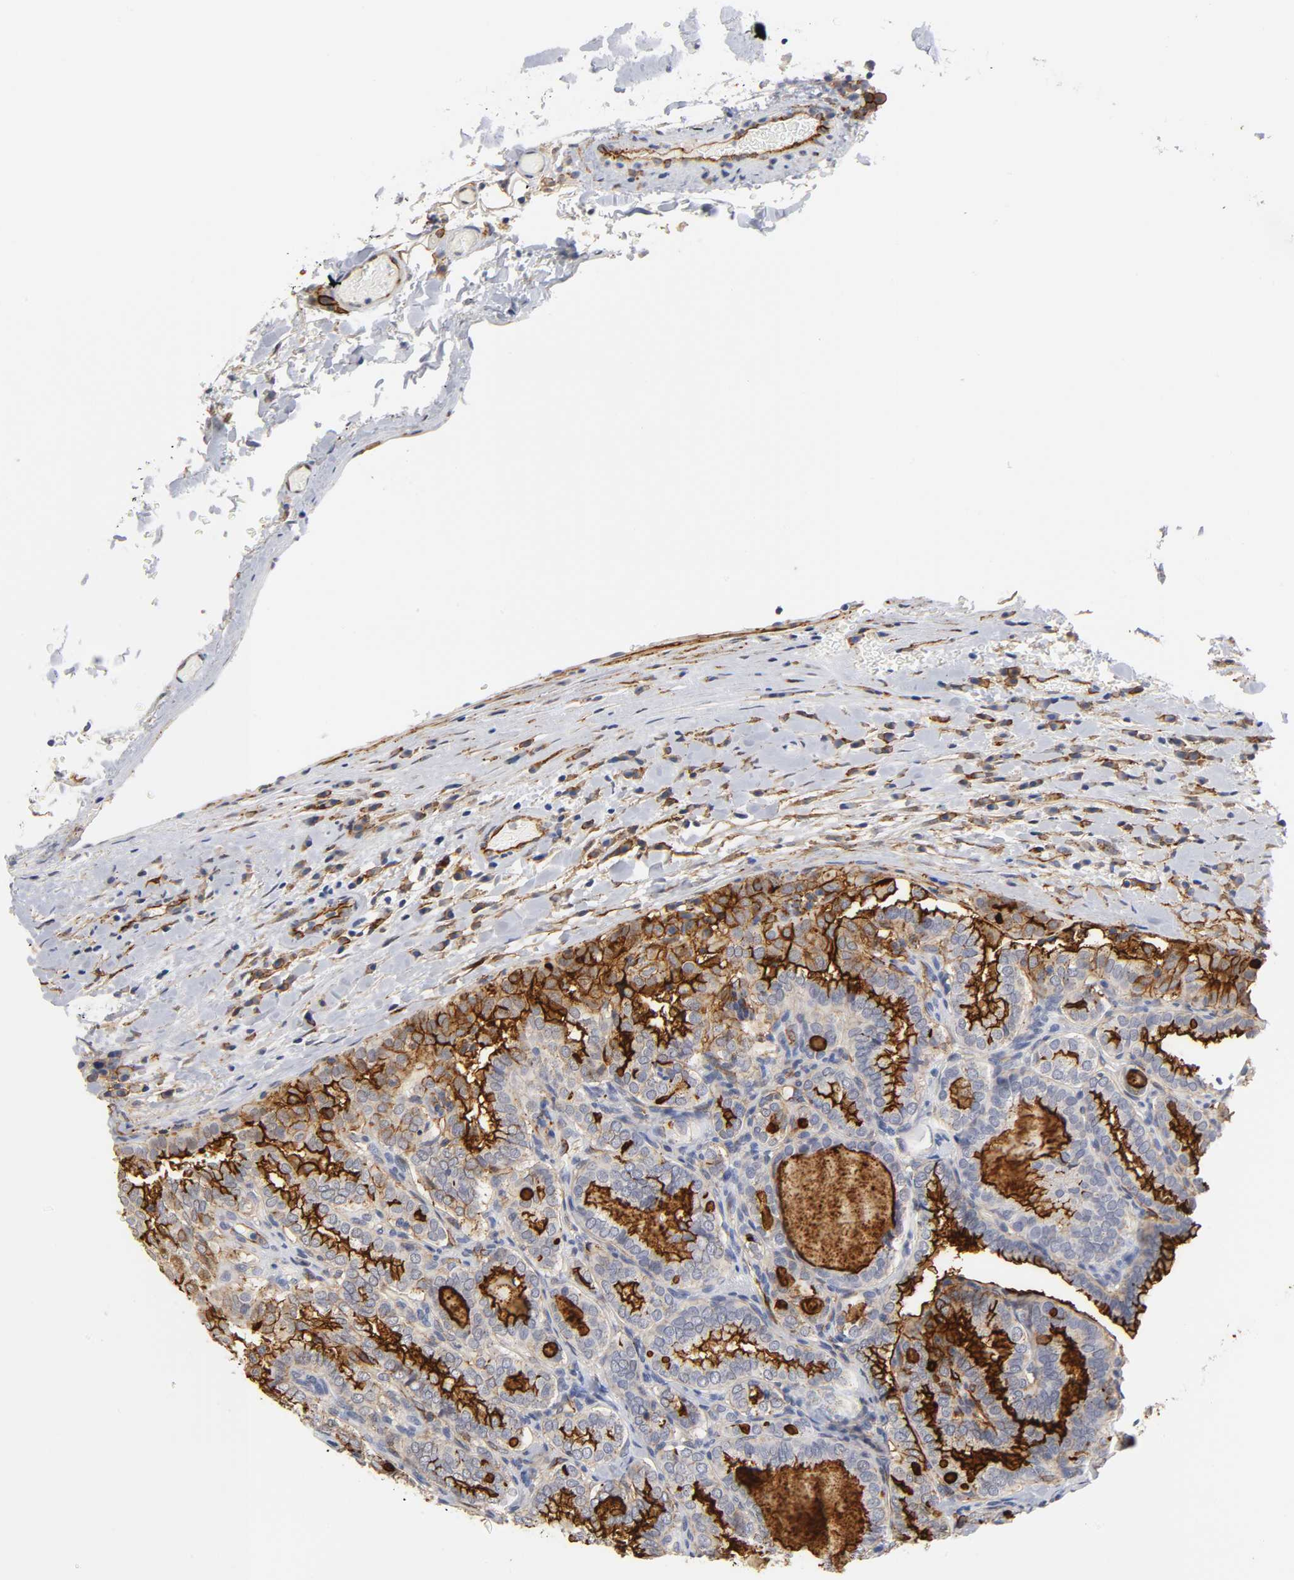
{"staining": {"intensity": "strong", "quantity": ">75%", "location": "cytoplasmic/membranous"}, "tissue": "thyroid cancer", "cell_type": "Tumor cells", "image_type": "cancer", "snomed": [{"axis": "morphology", "description": "Papillary adenocarcinoma, NOS"}, {"axis": "topography", "description": "Thyroid gland"}], "caption": "Thyroid cancer (papillary adenocarcinoma) was stained to show a protein in brown. There is high levels of strong cytoplasmic/membranous positivity in about >75% of tumor cells.", "gene": "ICAM1", "patient": {"sex": "female", "age": 30}}